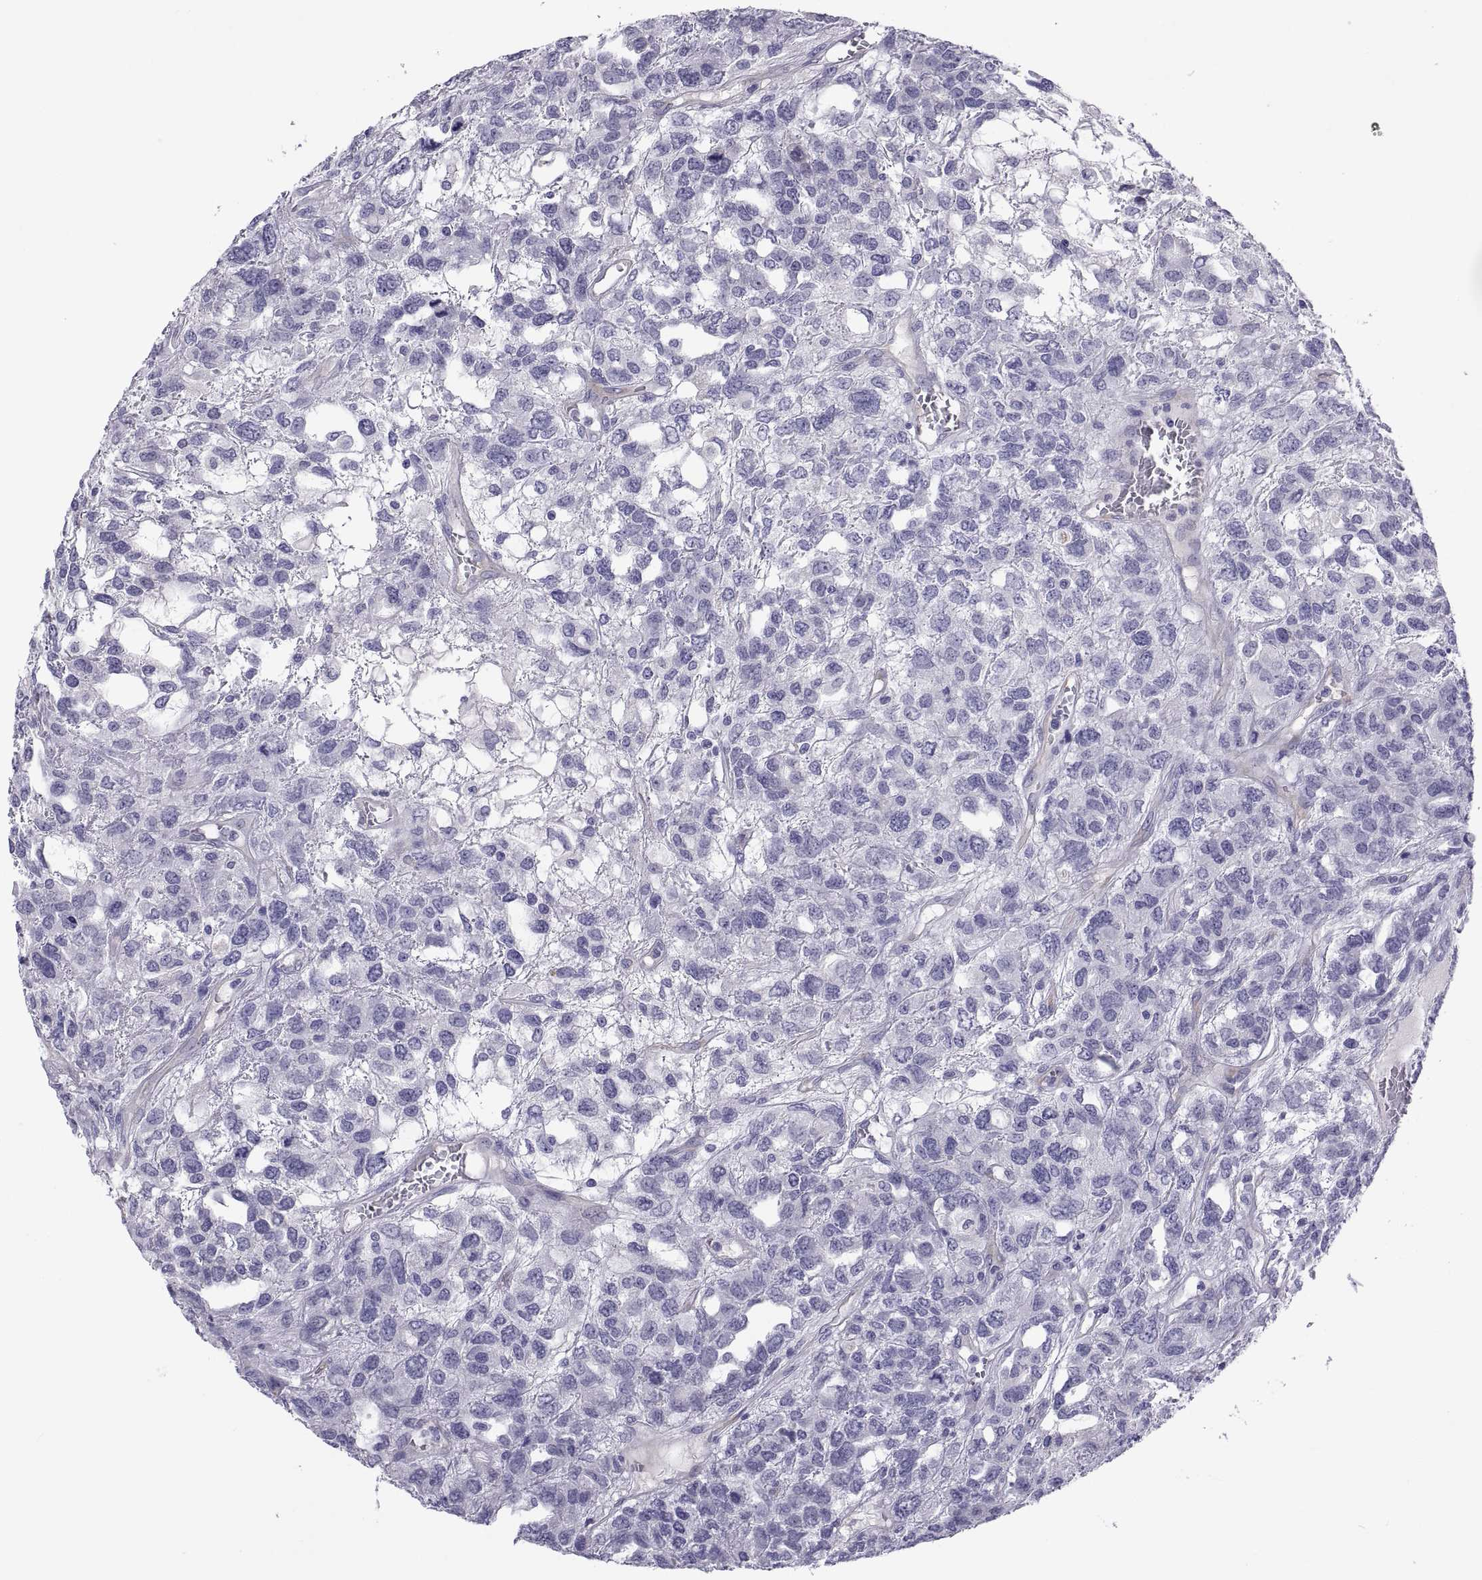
{"staining": {"intensity": "negative", "quantity": "none", "location": "none"}, "tissue": "testis cancer", "cell_type": "Tumor cells", "image_type": "cancer", "snomed": [{"axis": "morphology", "description": "Seminoma, NOS"}, {"axis": "topography", "description": "Testis"}], "caption": "Protein analysis of testis seminoma reveals no significant staining in tumor cells.", "gene": "NPTX2", "patient": {"sex": "male", "age": 52}}